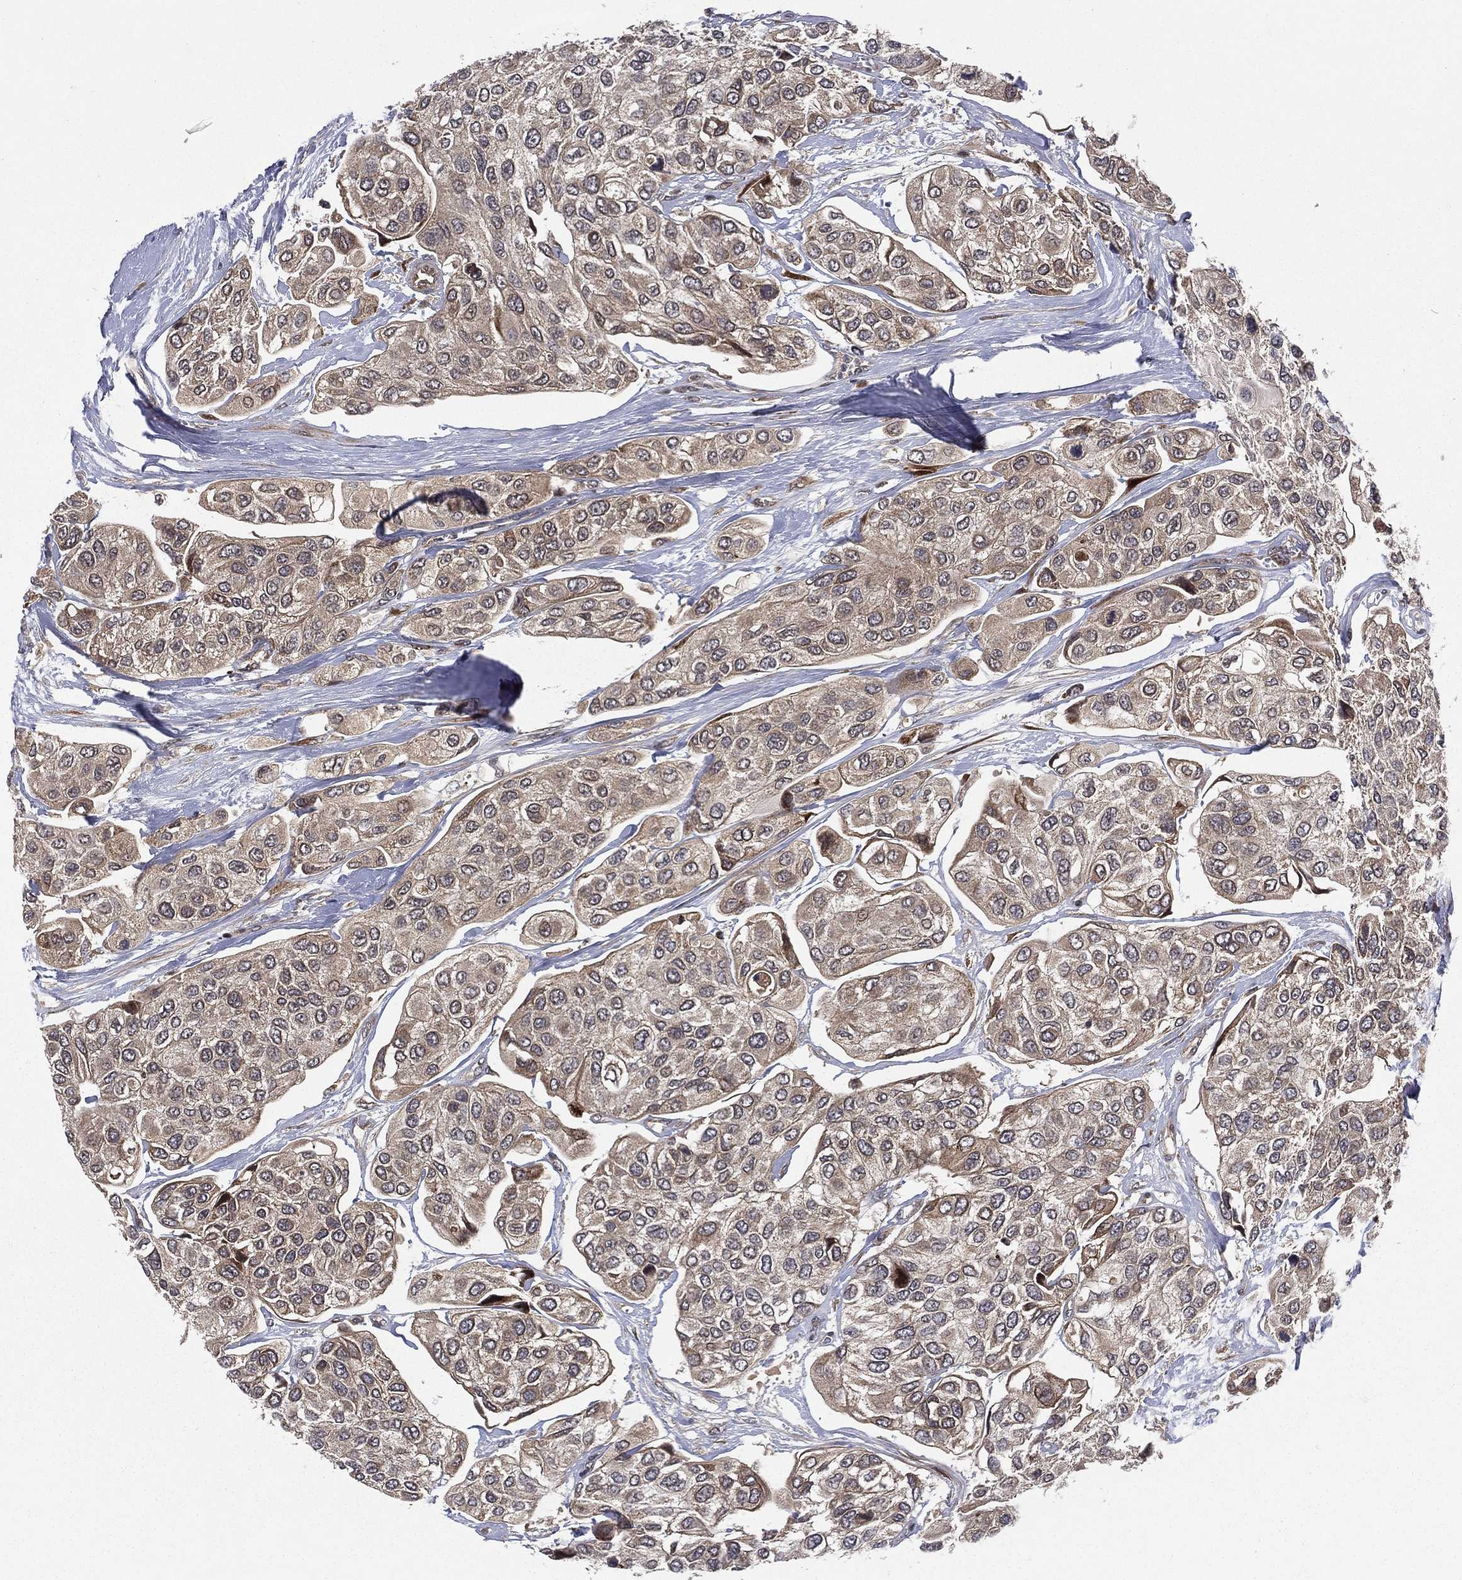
{"staining": {"intensity": "weak", "quantity": "<25%", "location": "cytoplasmic/membranous"}, "tissue": "urothelial cancer", "cell_type": "Tumor cells", "image_type": "cancer", "snomed": [{"axis": "morphology", "description": "Urothelial carcinoma, High grade"}, {"axis": "topography", "description": "Urinary bladder"}], "caption": "This is a histopathology image of IHC staining of high-grade urothelial carcinoma, which shows no staining in tumor cells. (DAB (3,3'-diaminobenzidine) immunohistochemistry, high magnification).", "gene": "RAB11FIP4", "patient": {"sex": "male", "age": 77}}